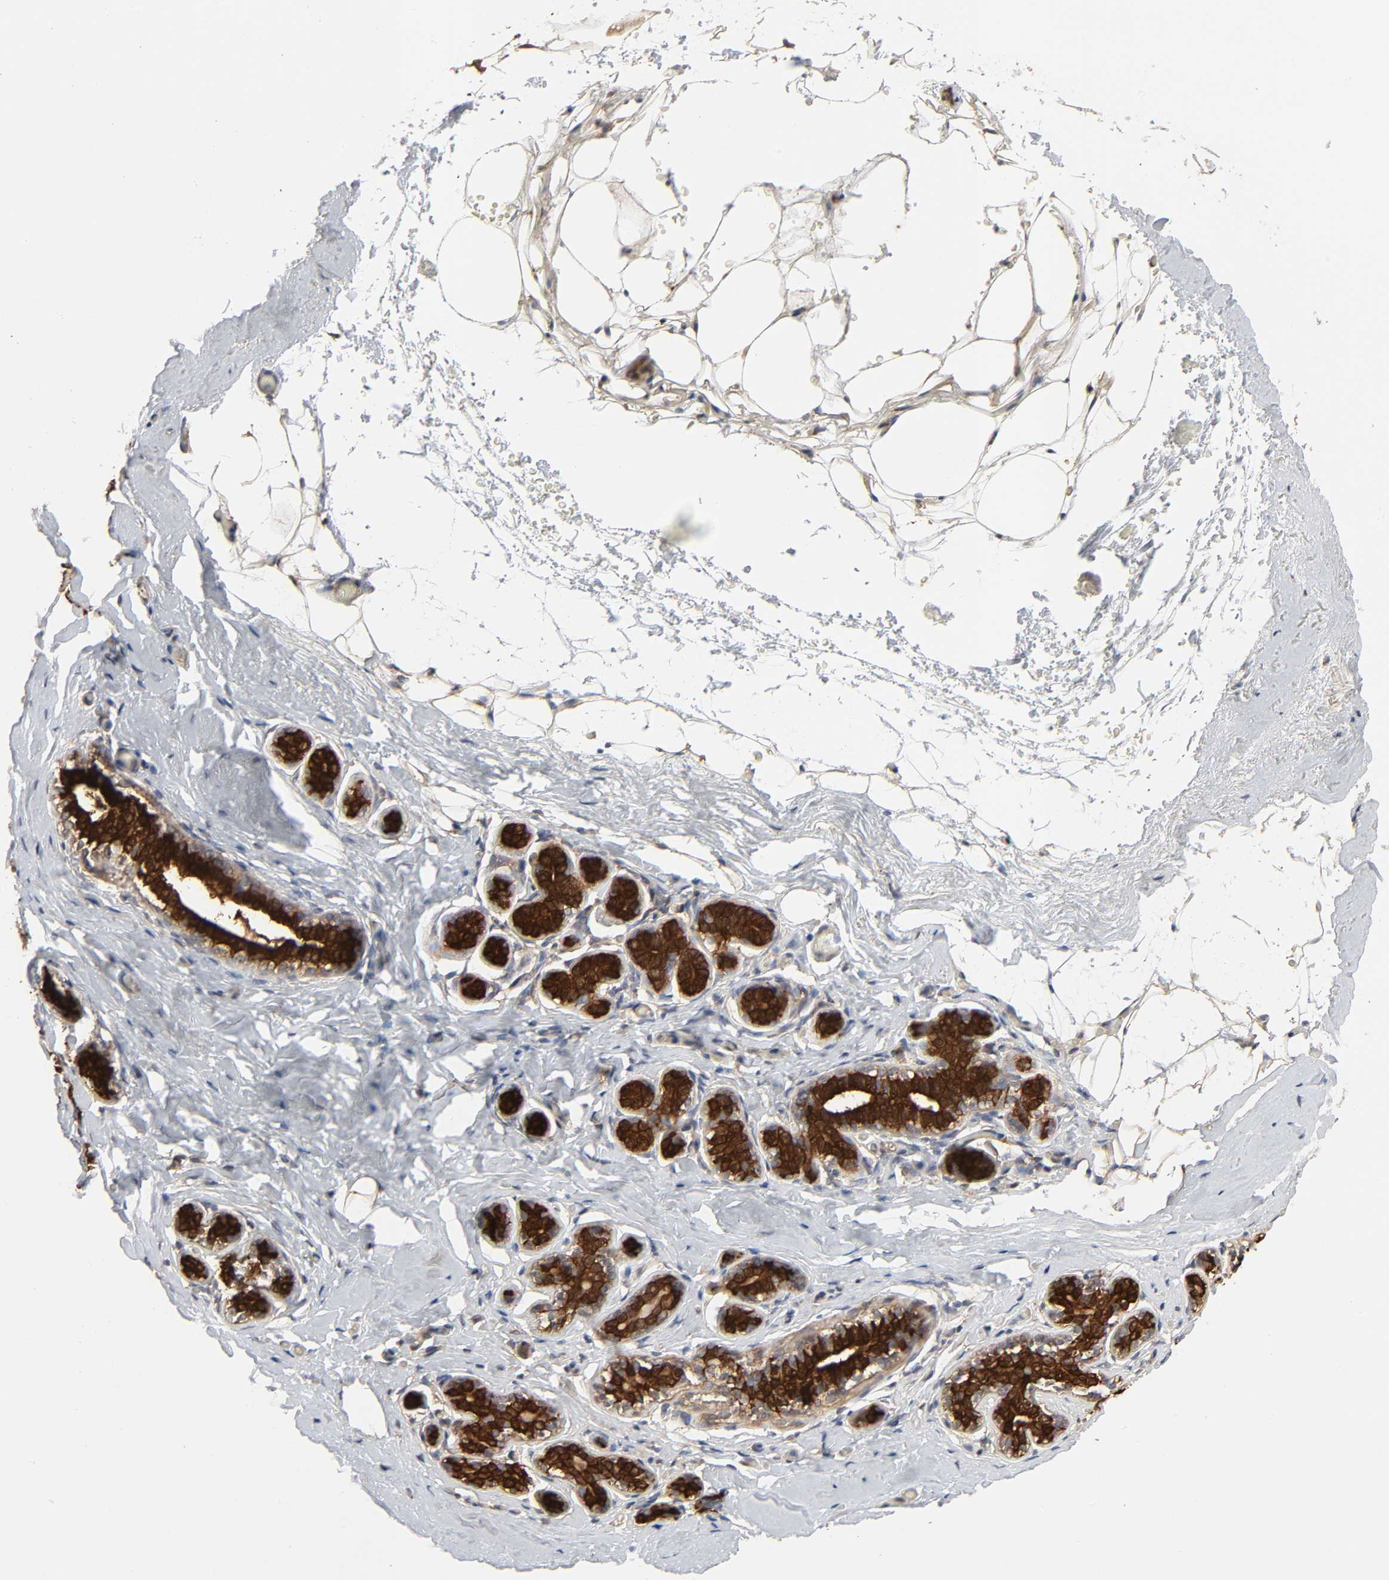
{"staining": {"intensity": "weak", "quantity": "25%-75%", "location": "cytoplasmic/membranous"}, "tissue": "breast", "cell_type": "Adipocytes", "image_type": "normal", "snomed": [{"axis": "morphology", "description": "Normal tissue, NOS"}, {"axis": "topography", "description": "Breast"}, {"axis": "topography", "description": "Soft tissue"}], "caption": "Breast was stained to show a protein in brown. There is low levels of weak cytoplasmic/membranous expression in about 25%-75% of adipocytes. (Stains: DAB in brown, nuclei in blue, Microscopy: brightfield microscopy at high magnification).", "gene": "NDRG2", "patient": {"sex": "female", "age": 75}}